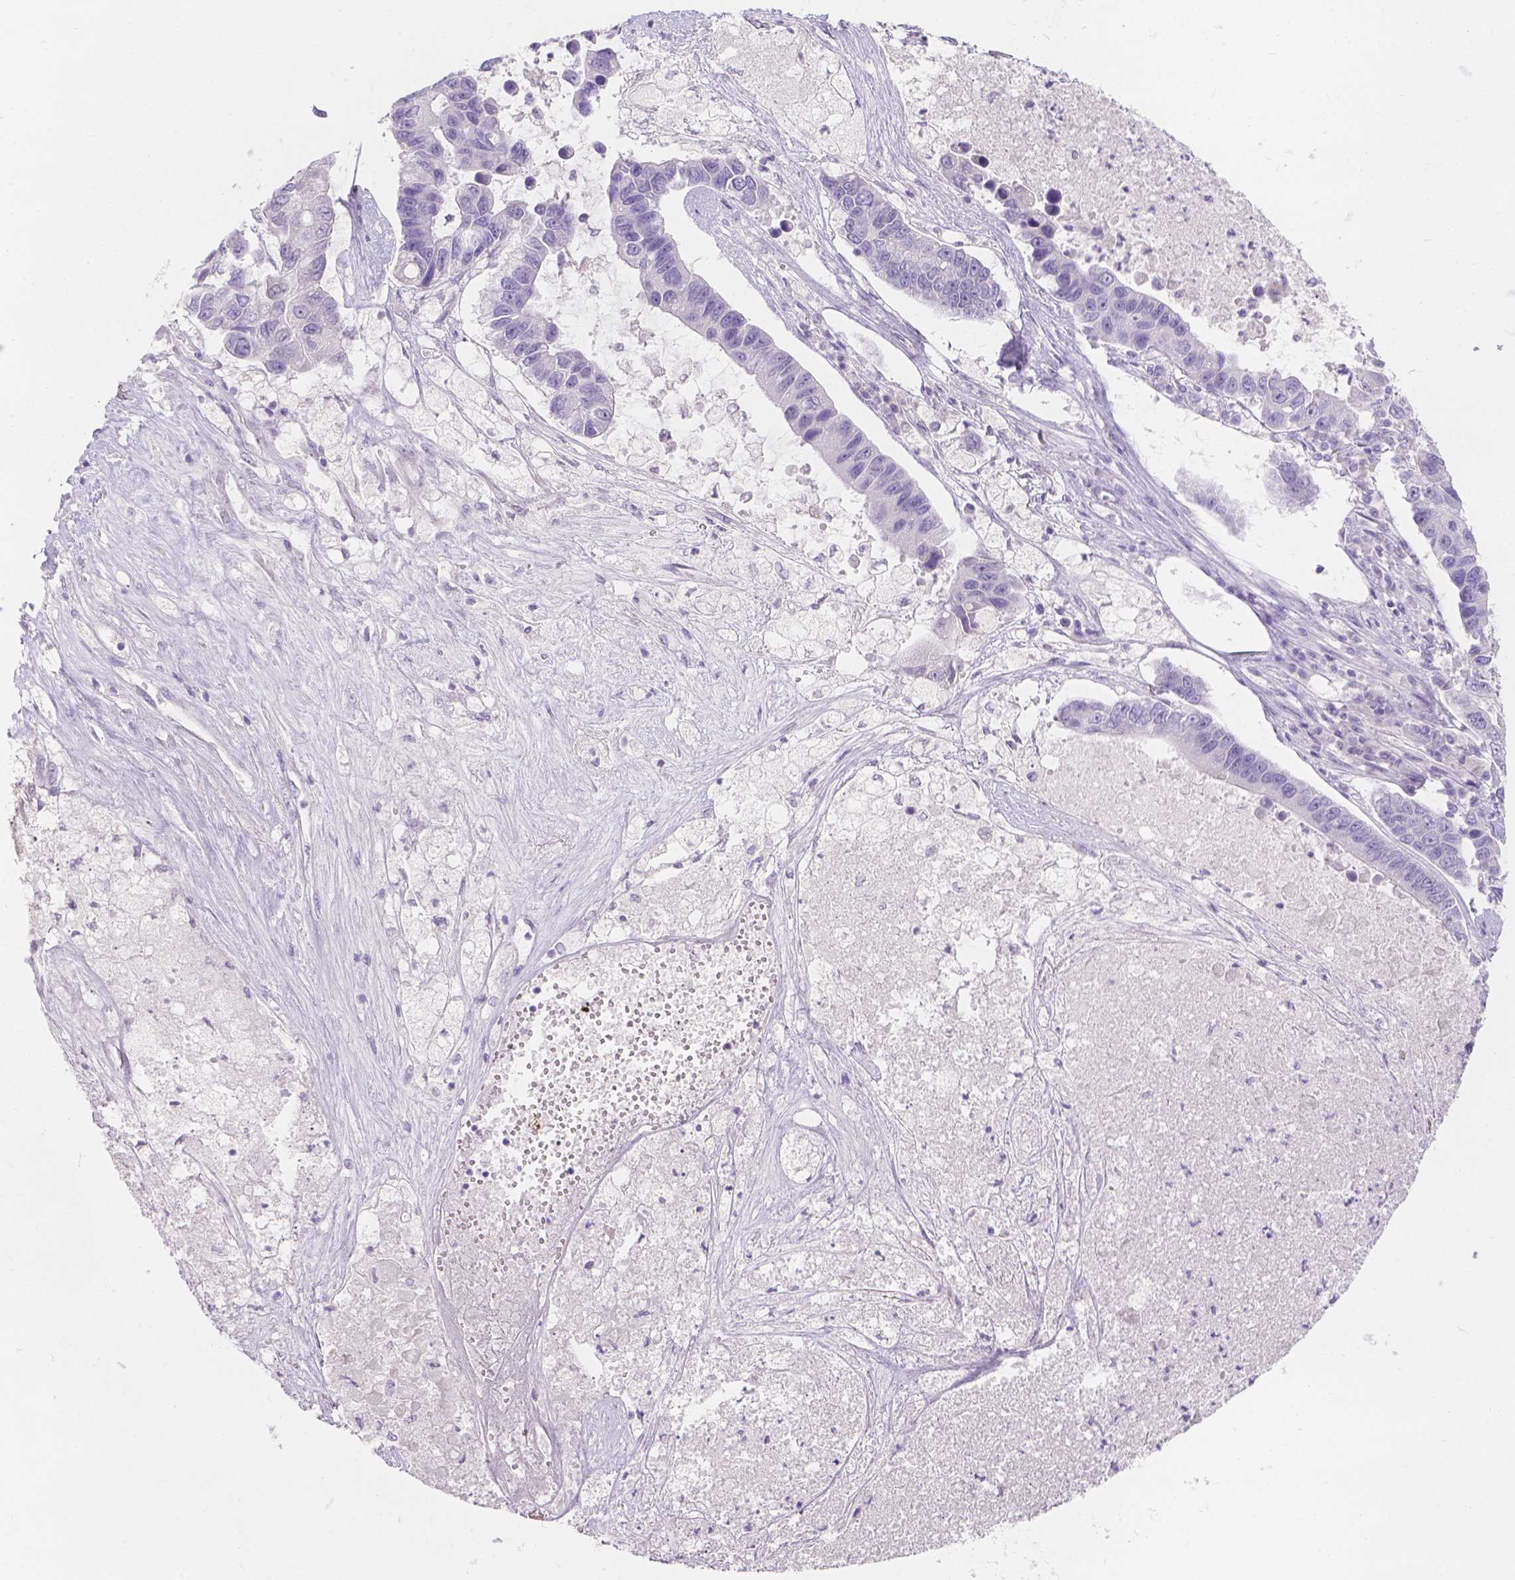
{"staining": {"intensity": "negative", "quantity": "none", "location": "none"}, "tissue": "lung cancer", "cell_type": "Tumor cells", "image_type": "cancer", "snomed": [{"axis": "morphology", "description": "Adenocarcinoma, NOS"}, {"axis": "topography", "description": "Bronchus"}, {"axis": "topography", "description": "Lung"}], "caption": "High power microscopy histopathology image of an IHC micrograph of adenocarcinoma (lung), revealing no significant positivity in tumor cells. Brightfield microscopy of IHC stained with DAB (3,3'-diaminobenzidine) (brown) and hematoxylin (blue), captured at high magnification.", "gene": "HTN3", "patient": {"sex": "female", "age": 51}}